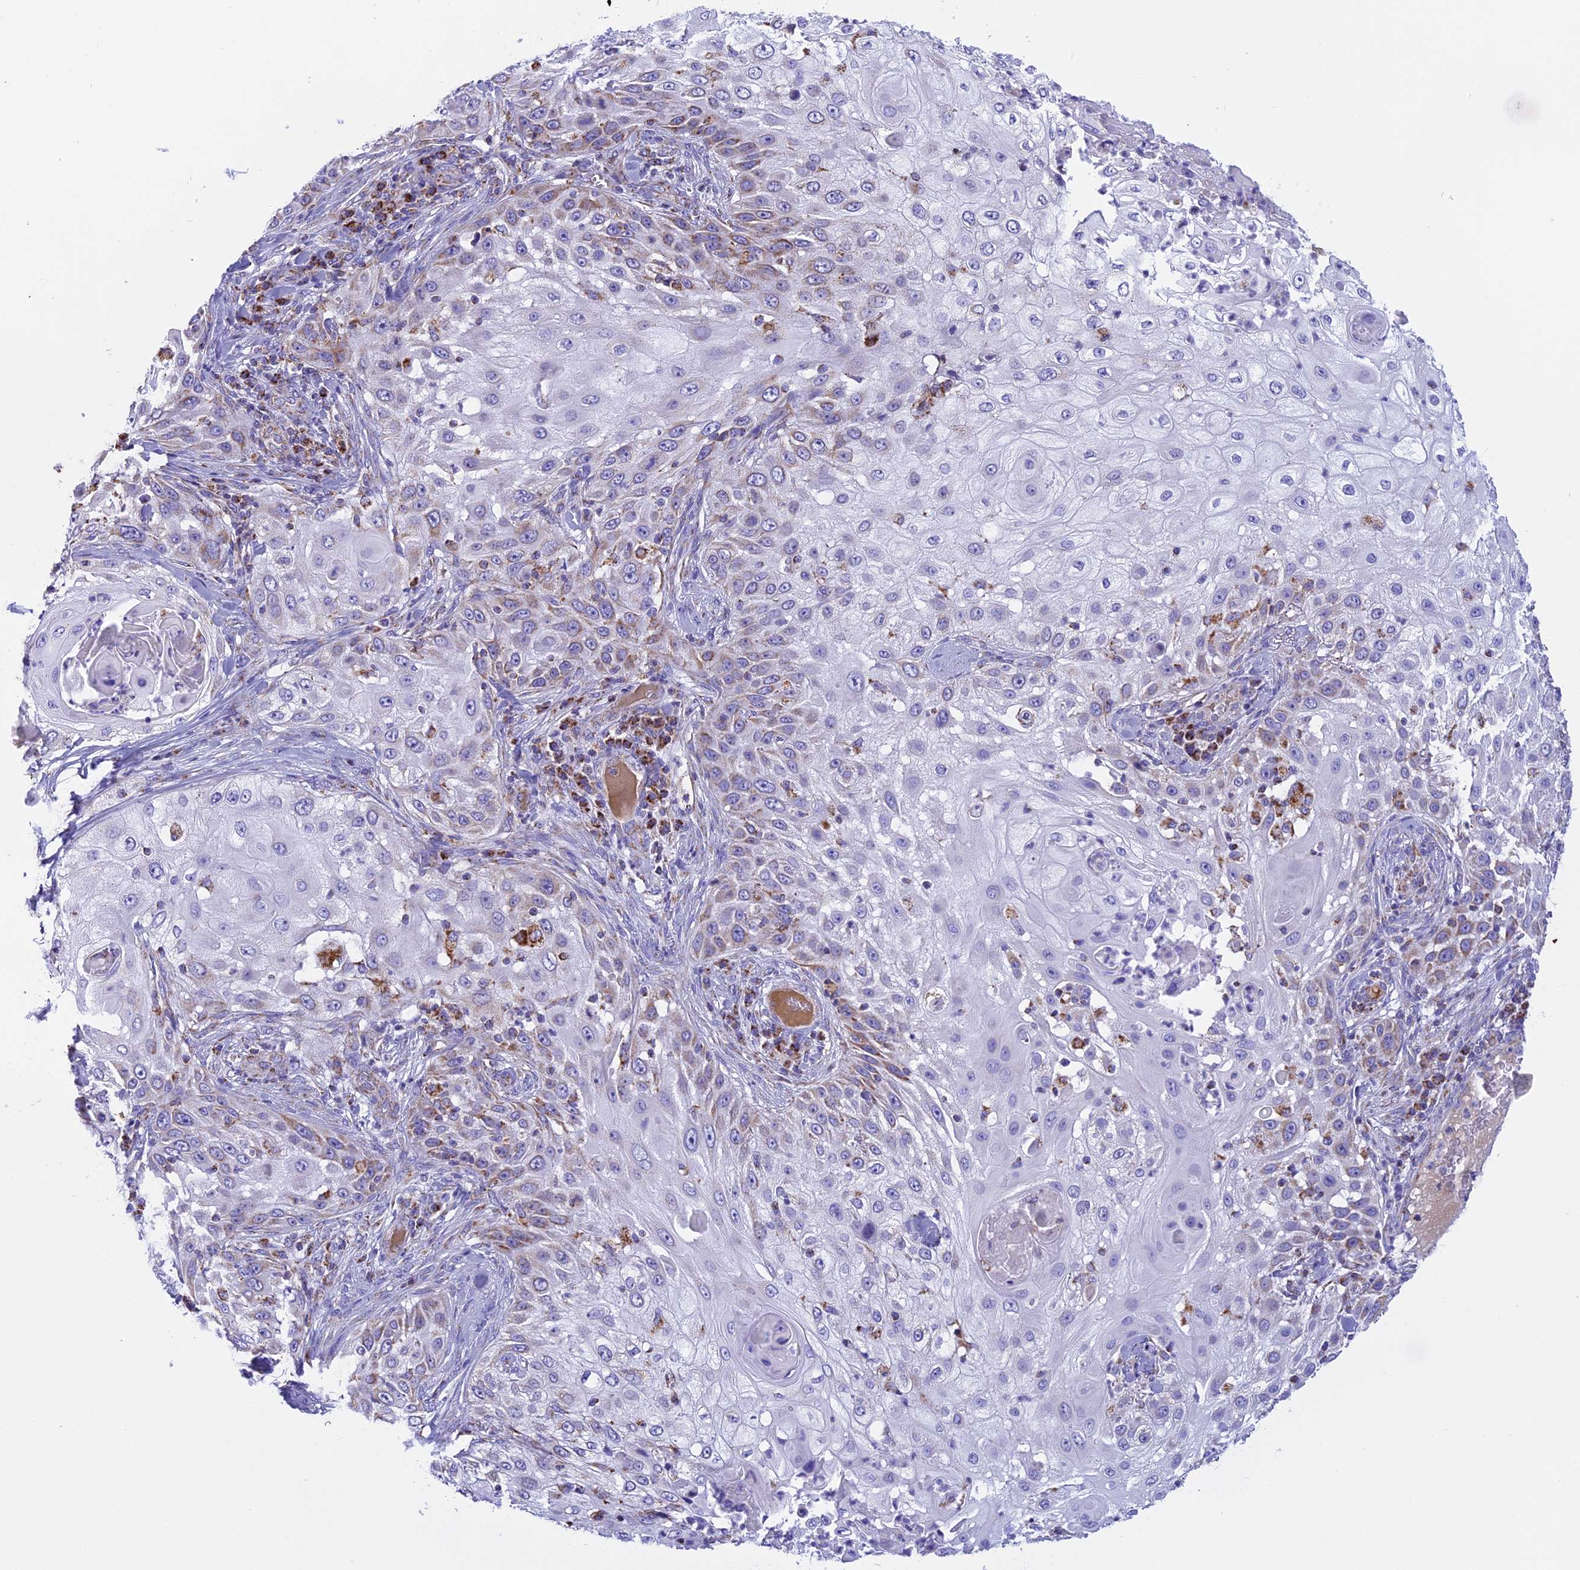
{"staining": {"intensity": "weak", "quantity": "25%-75%", "location": "cytoplasmic/membranous"}, "tissue": "skin cancer", "cell_type": "Tumor cells", "image_type": "cancer", "snomed": [{"axis": "morphology", "description": "Squamous cell carcinoma, NOS"}, {"axis": "topography", "description": "Skin"}], "caption": "Weak cytoplasmic/membranous expression for a protein is present in about 25%-75% of tumor cells of skin squamous cell carcinoma using IHC.", "gene": "KCNG1", "patient": {"sex": "female", "age": 44}}